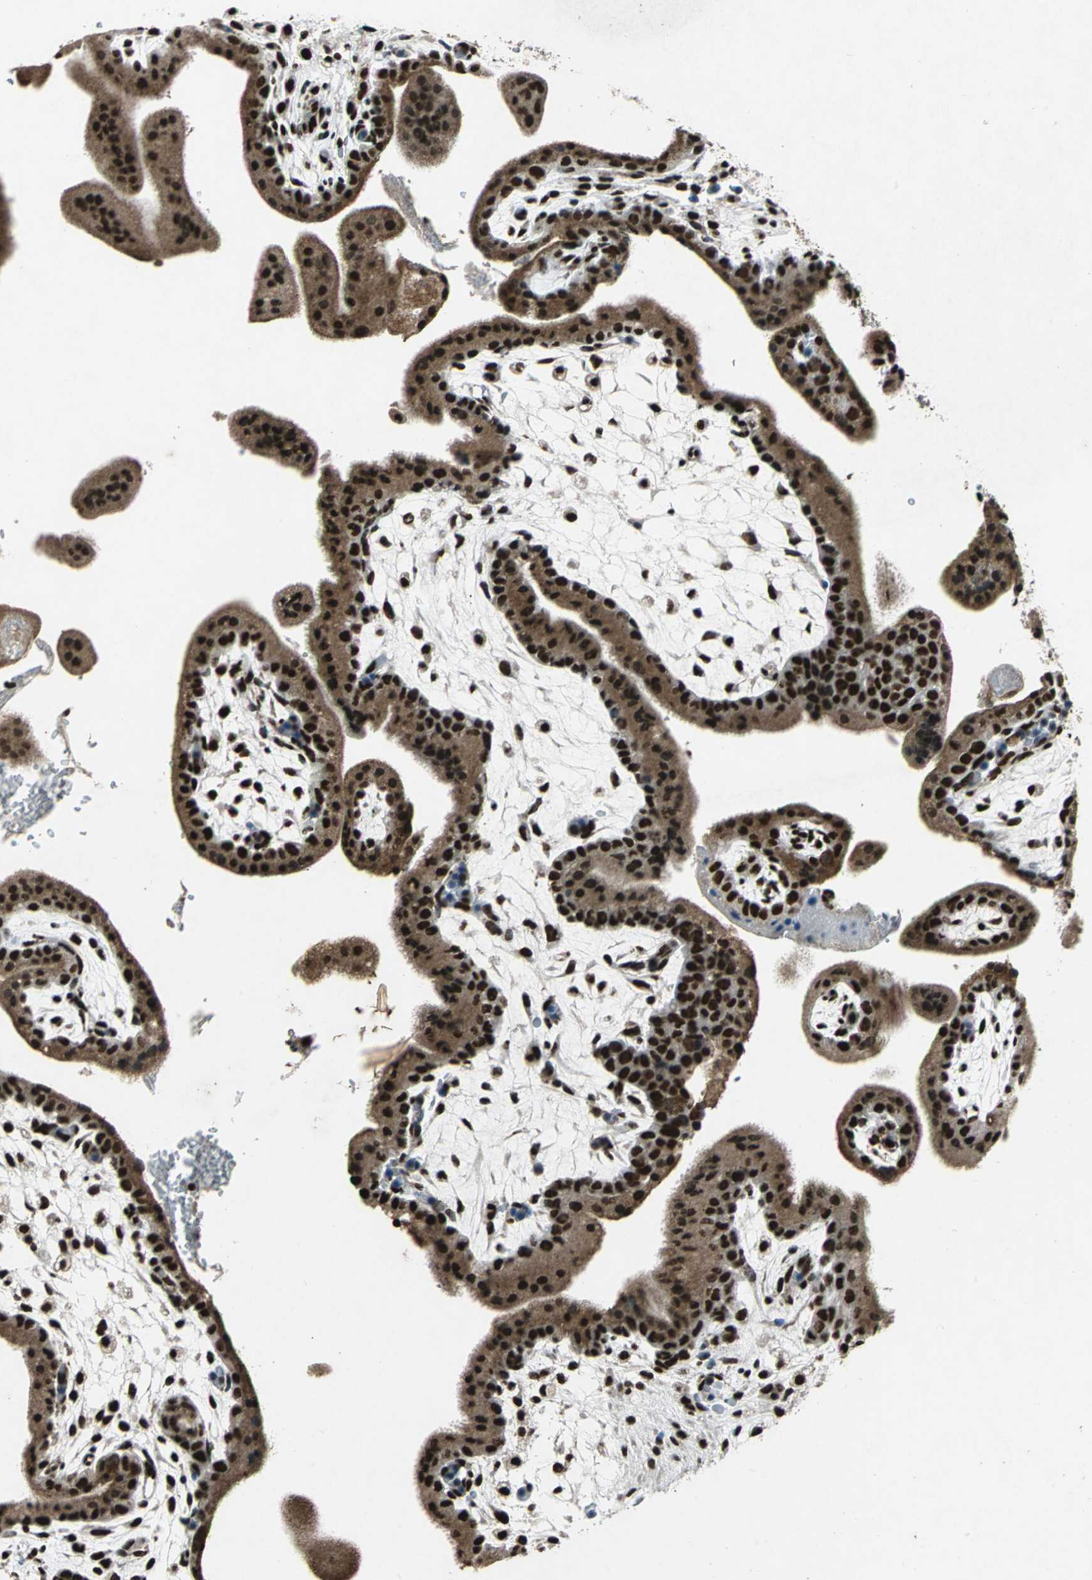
{"staining": {"intensity": "strong", "quantity": ">75%", "location": "cytoplasmic/membranous,nuclear"}, "tissue": "placenta", "cell_type": "Decidual cells", "image_type": "normal", "snomed": [{"axis": "morphology", "description": "Normal tissue, NOS"}, {"axis": "topography", "description": "Placenta"}], "caption": "High-power microscopy captured an IHC image of normal placenta, revealing strong cytoplasmic/membranous,nuclear positivity in about >75% of decidual cells.", "gene": "MTA2", "patient": {"sex": "female", "age": 35}}